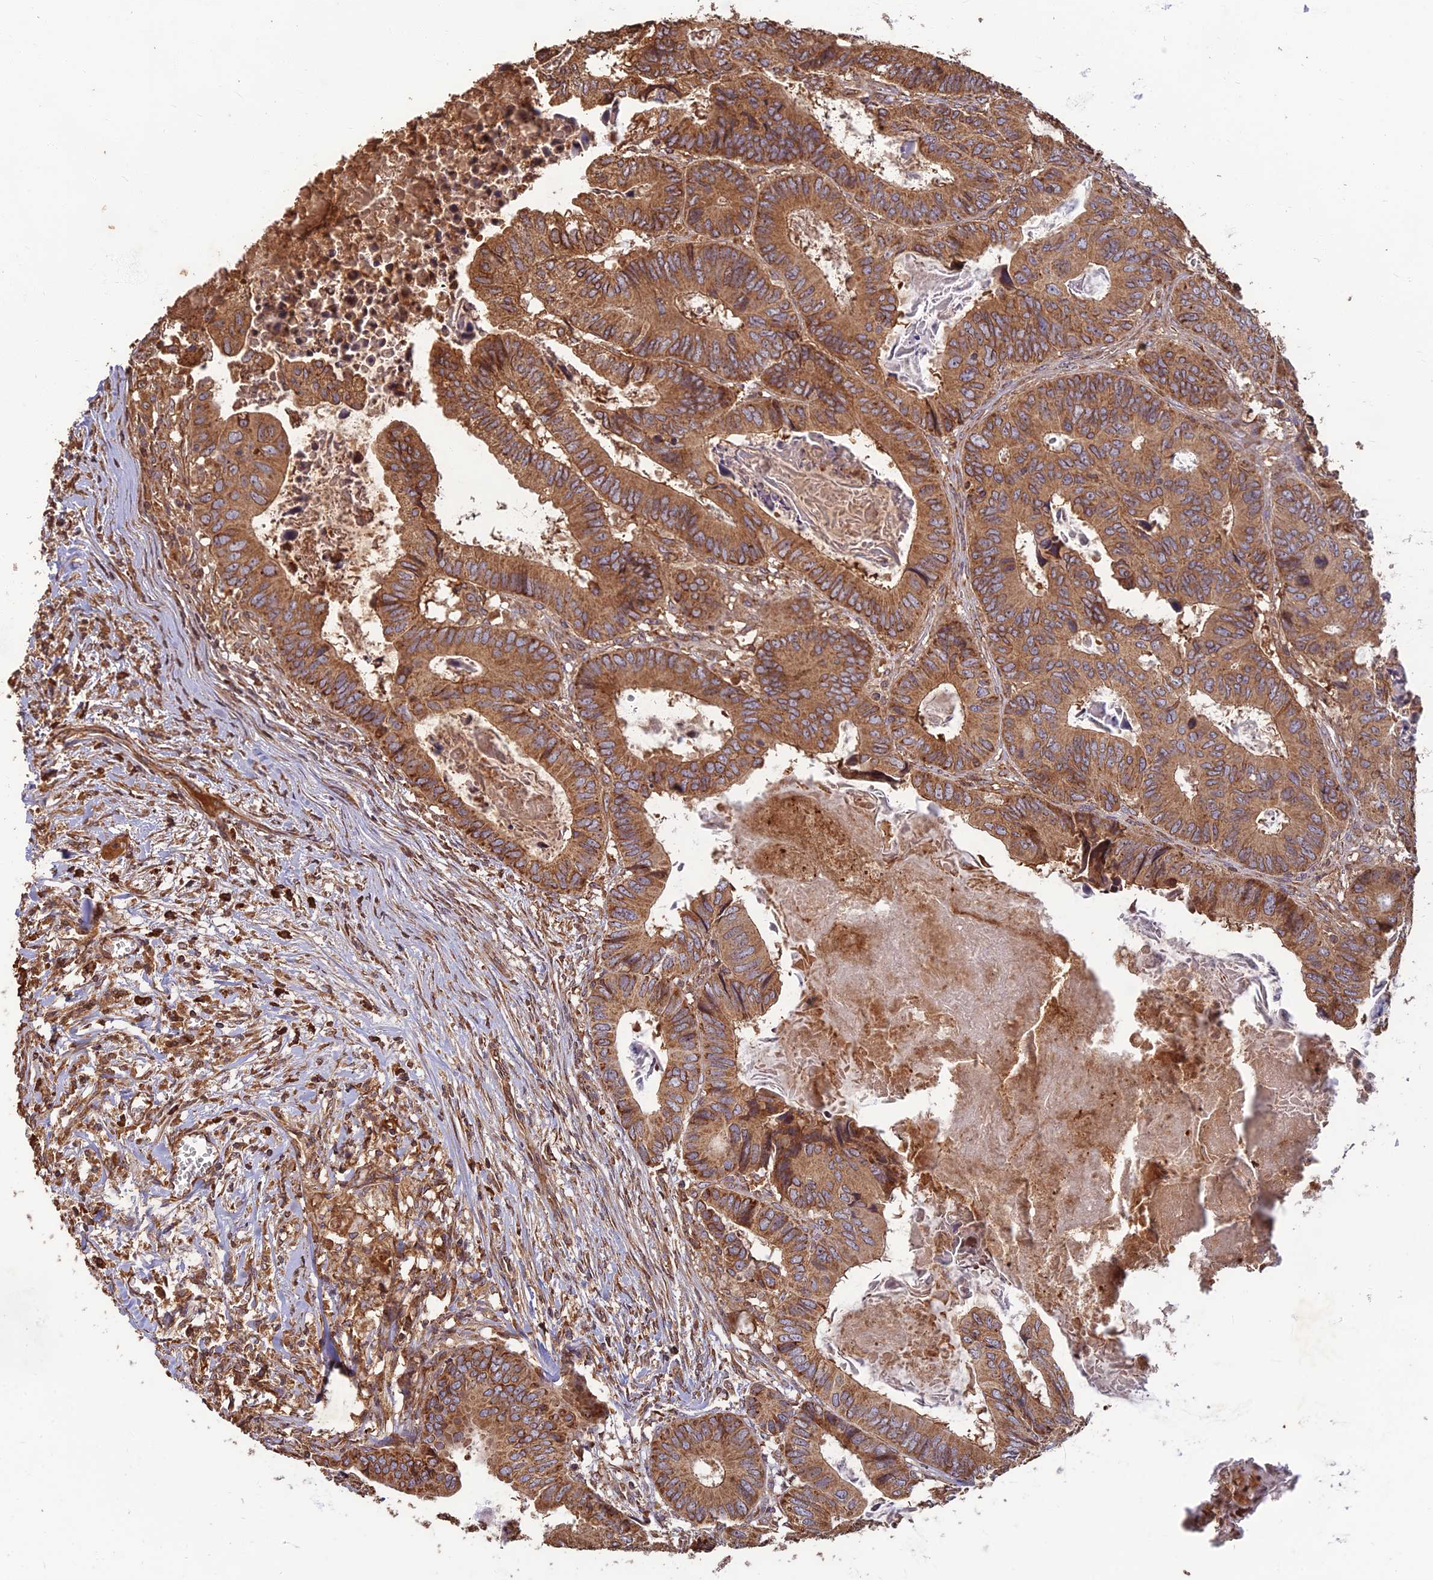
{"staining": {"intensity": "moderate", "quantity": ">75%", "location": "cytoplasmic/membranous"}, "tissue": "colorectal cancer", "cell_type": "Tumor cells", "image_type": "cancer", "snomed": [{"axis": "morphology", "description": "Adenocarcinoma, NOS"}, {"axis": "topography", "description": "Colon"}], "caption": "DAB (3,3'-diaminobenzidine) immunohistochemical staining of colorectal cancer (adenocarcinoma) displays moderate cytoplasmic/membranous protein expression in about >75% of tumor cells.", "gene": "CORO1C", "patient": {"sex": "male", "age": 85}}